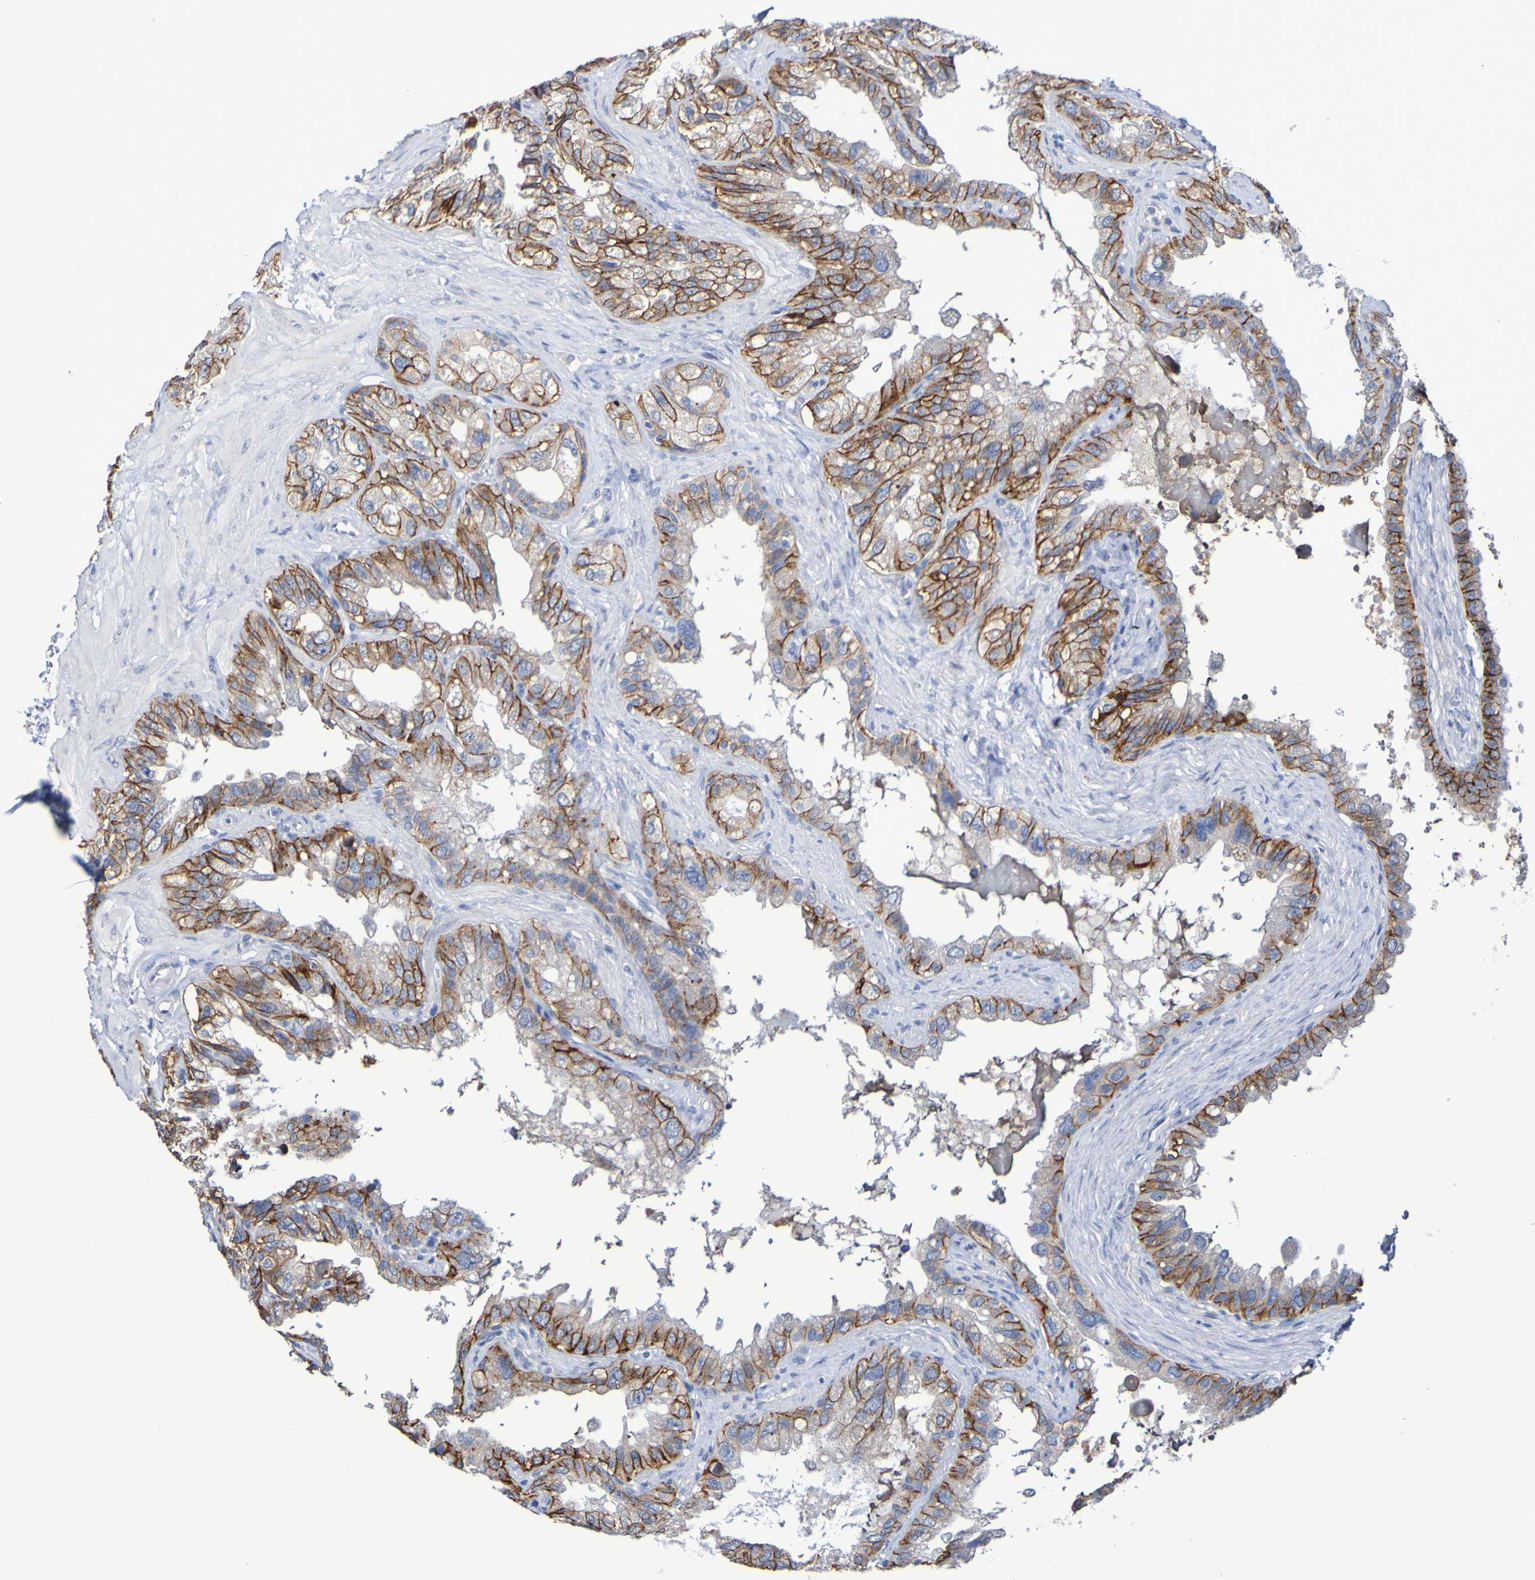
{"staining": {"intensity": "moderate", "quantity": ">75%", "location": "cytoplasmic/membranous"}, "tissue": "seminal vesicle", "cell_type": "Glandular cells", "image_type": "normal", "snomed": [{"axis": "morphology", "description": "Normal tissue, NOS"}, {"axis": "topography", "description": "Seminal veicle"}], "caption": "Protein expression analysis of benign seminal vesicle reveals moderate cytoplasmic/membranous expression in approximately >75% of glandular cells. (brown staining indicates protein expression, while blue staining denotes nuclei).", "gene": "SLC3A2", "patient": {"sex": "male", "age": 68}}